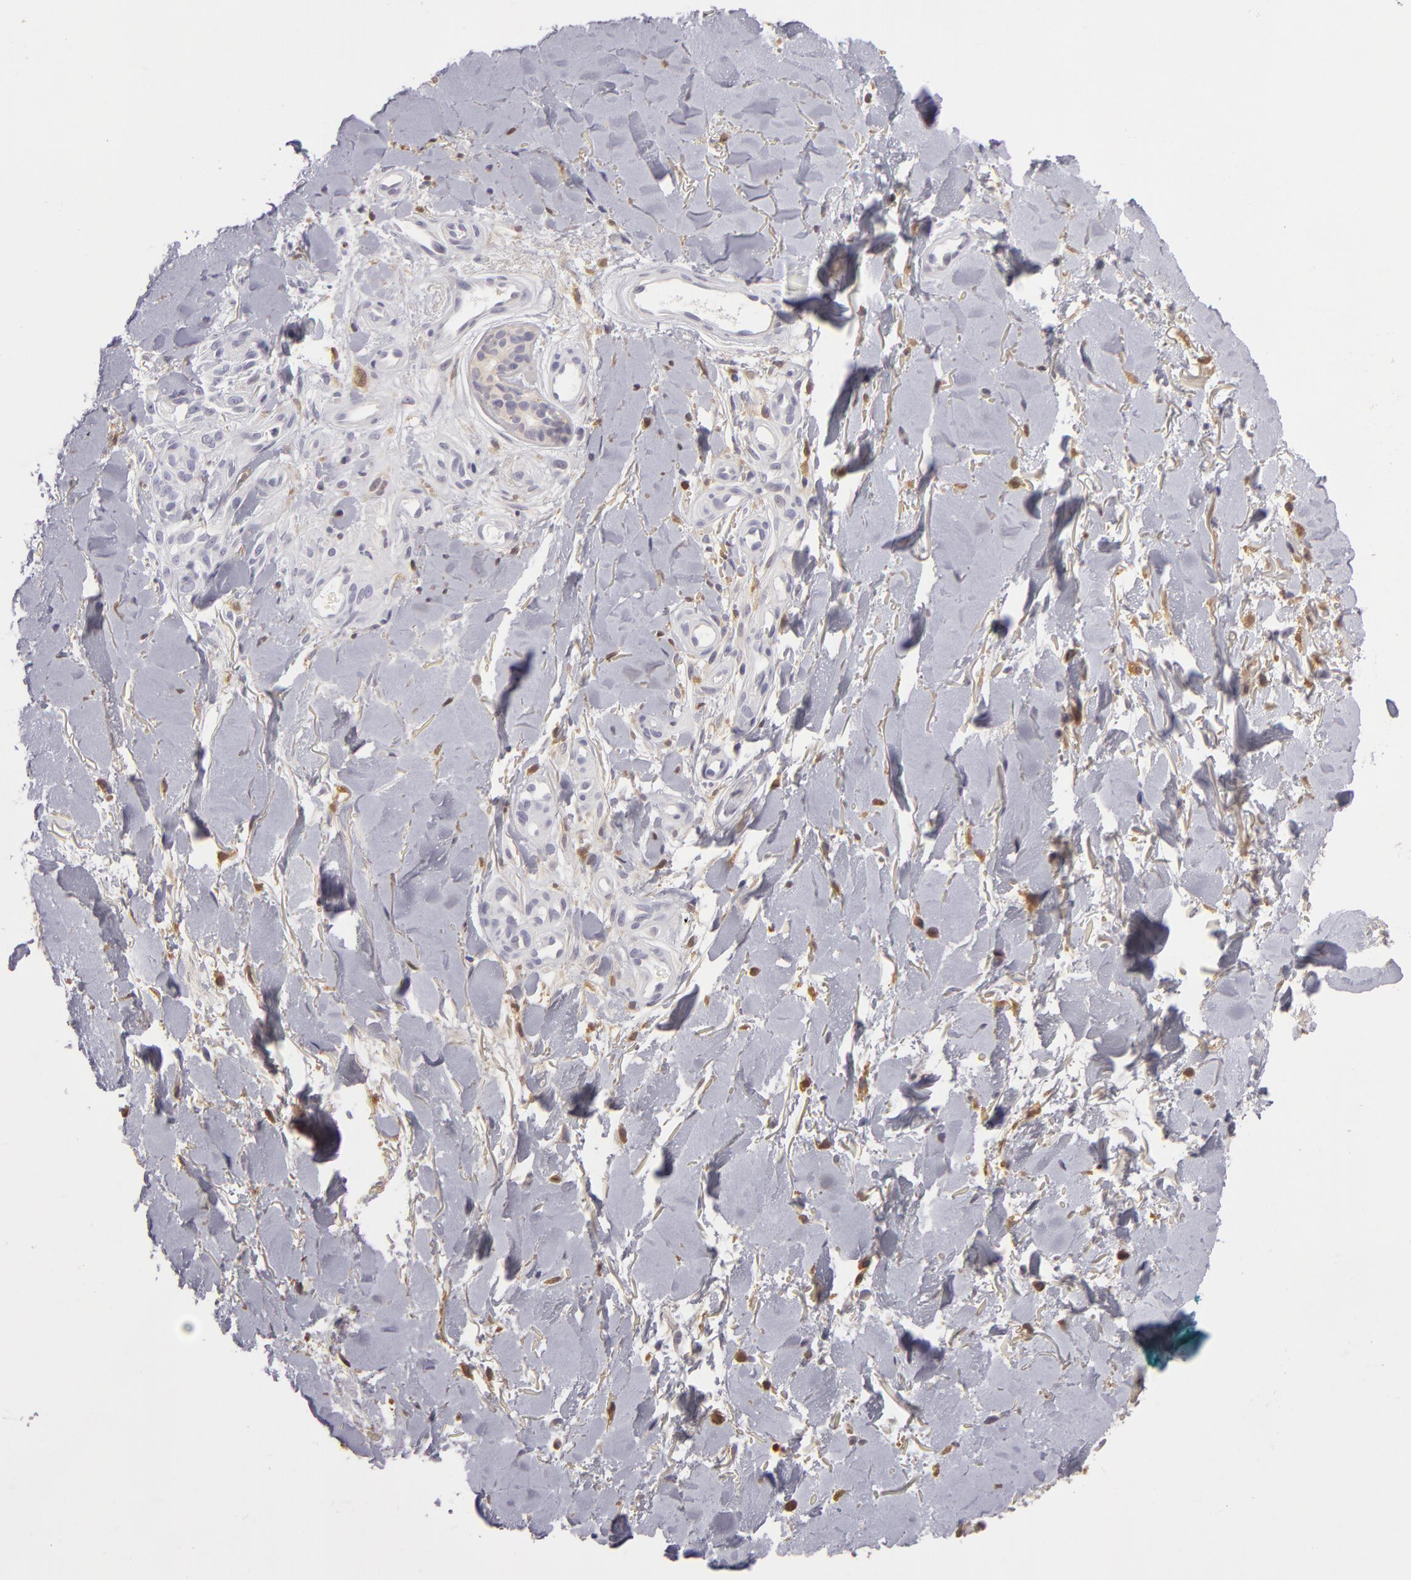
{"staining": {"intensity": "negative", "quantity": "none", "location": "none"}, "tissue": "melanoma", "cell_type": "Tumor cells", "image_type": "cancer", "snomed": [{"axis": "morphology", "description": "Malignant melanoma, NOS"}, {"axis": "topography", "description": "Skin"}], "caption": "The image displays no significant staining in tumor cells of malignant melanoma. The staining is performed using DAB brown chromogen with nuclei counter-stained in using hematoxylin.", "gene": "GNPDA1", "patient": {"sex": "female", "age": 85}}